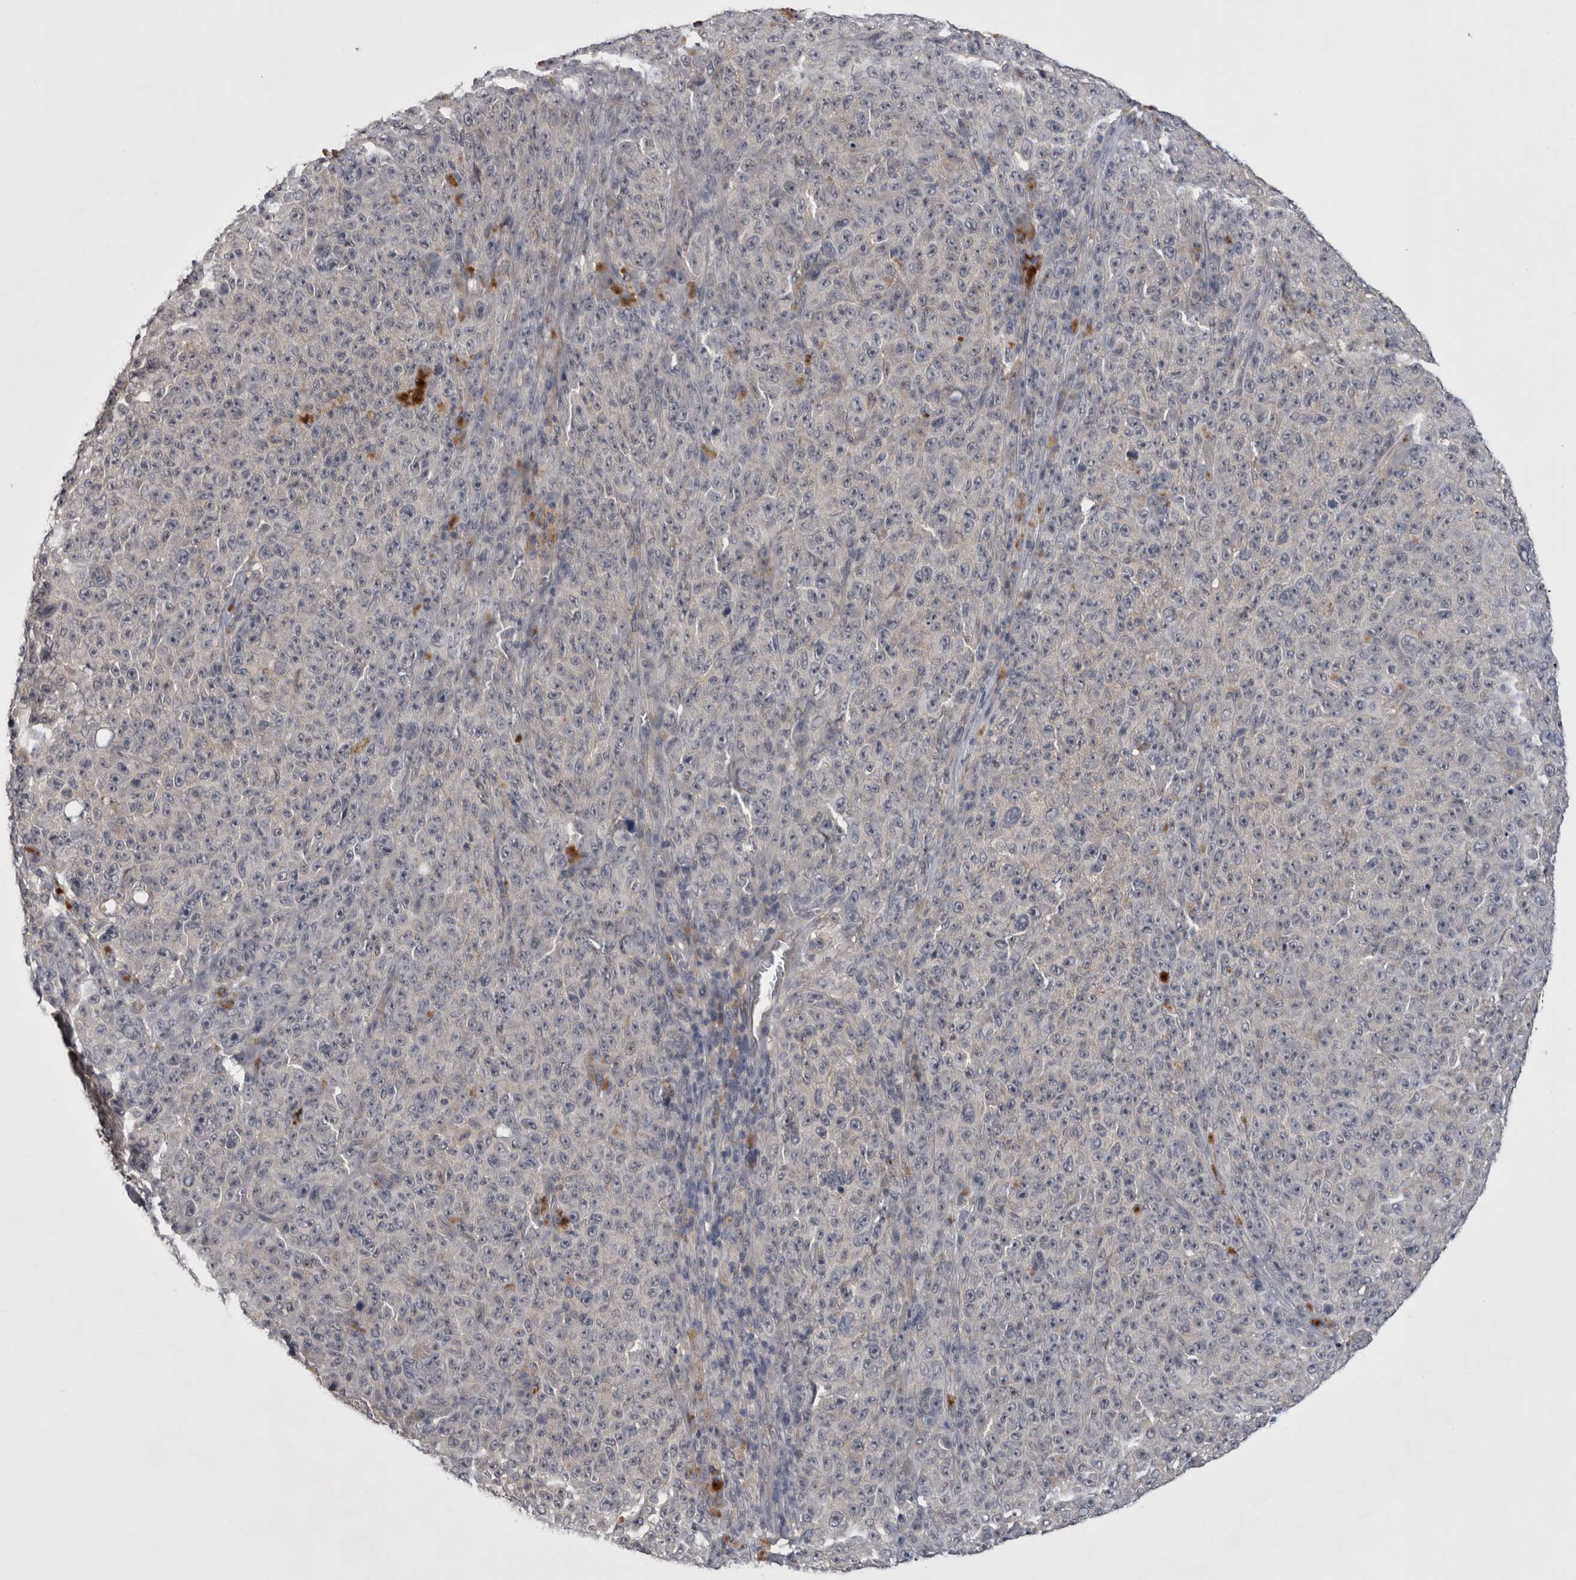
{"staining": {"intensity": "negative", "quantity": "none", "location": "none"}, "tissue": "melanoma", "cell_type": "Tumor cells", "image_type": "cancer", "snomed": [{"axis": "morphology", "description": "Malignant melanoma, NOS"}, {"axis": "topography", "description": "Skin"}], "caption": "IHC histopathology image of neoplastic tissue: human melanoma stained with DAB reveals no significant protein expression in tumor cells.", "gene": "ZNF114", "patient": {"sex": "female", "age": 82}}